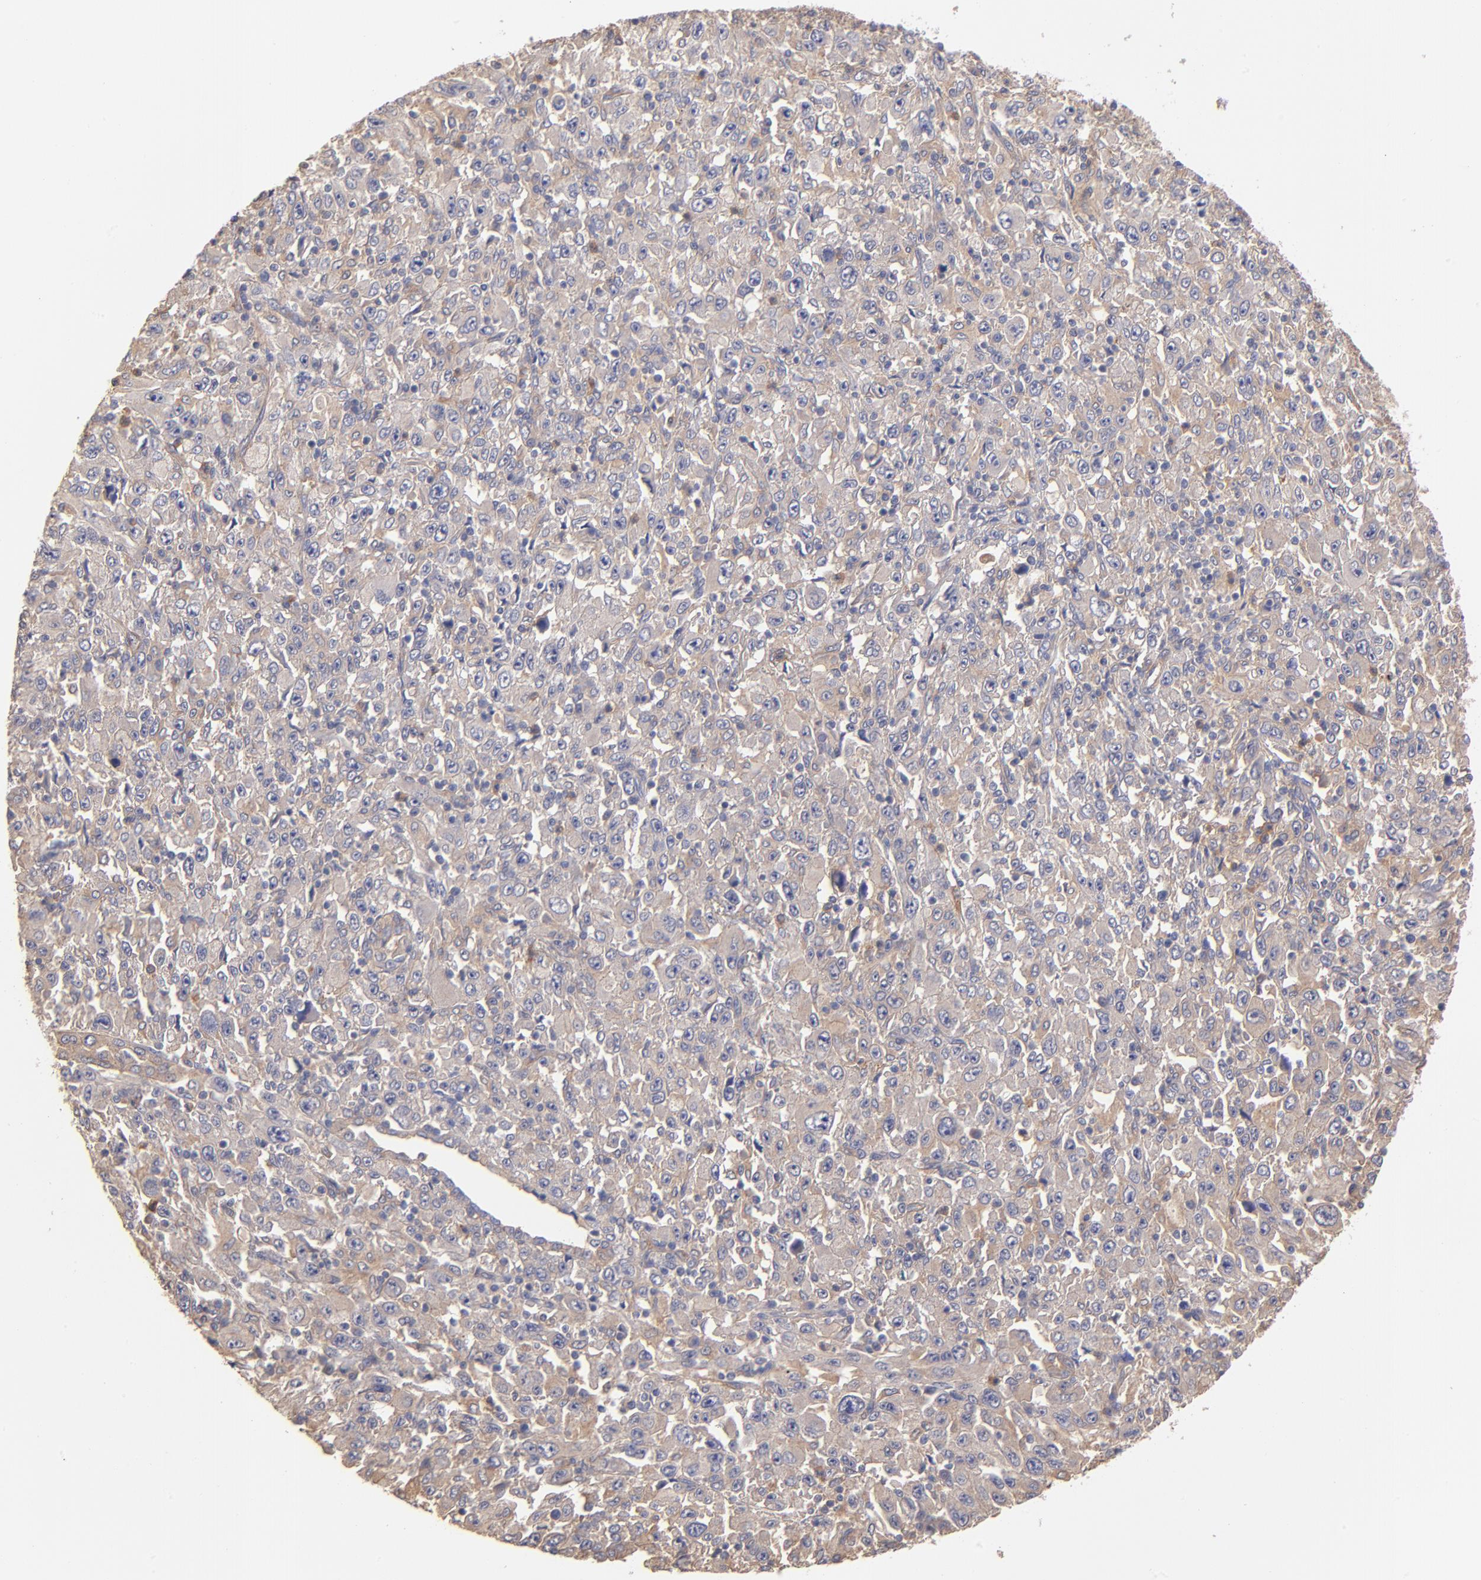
{"staining": {"intensity": "weak", "quantity": "<25%", "location": "cytoplasmic/membranous"}, "tissue": "melanoma", "cell_type": "Tumor cells", "image_type": "cancer", "snomed": [{"axis": "morphology", "description": "Malignant melanoma, Metastatic site"}, {"axis": "topography", "description": "Skin"}], "caption": "Human malignant melanoma (metastatic site) stained for a protein using IHC exhibits no staining in tumor cells.", "gene": "ASB7", "patient": {"sex": "female", "age": 56}}